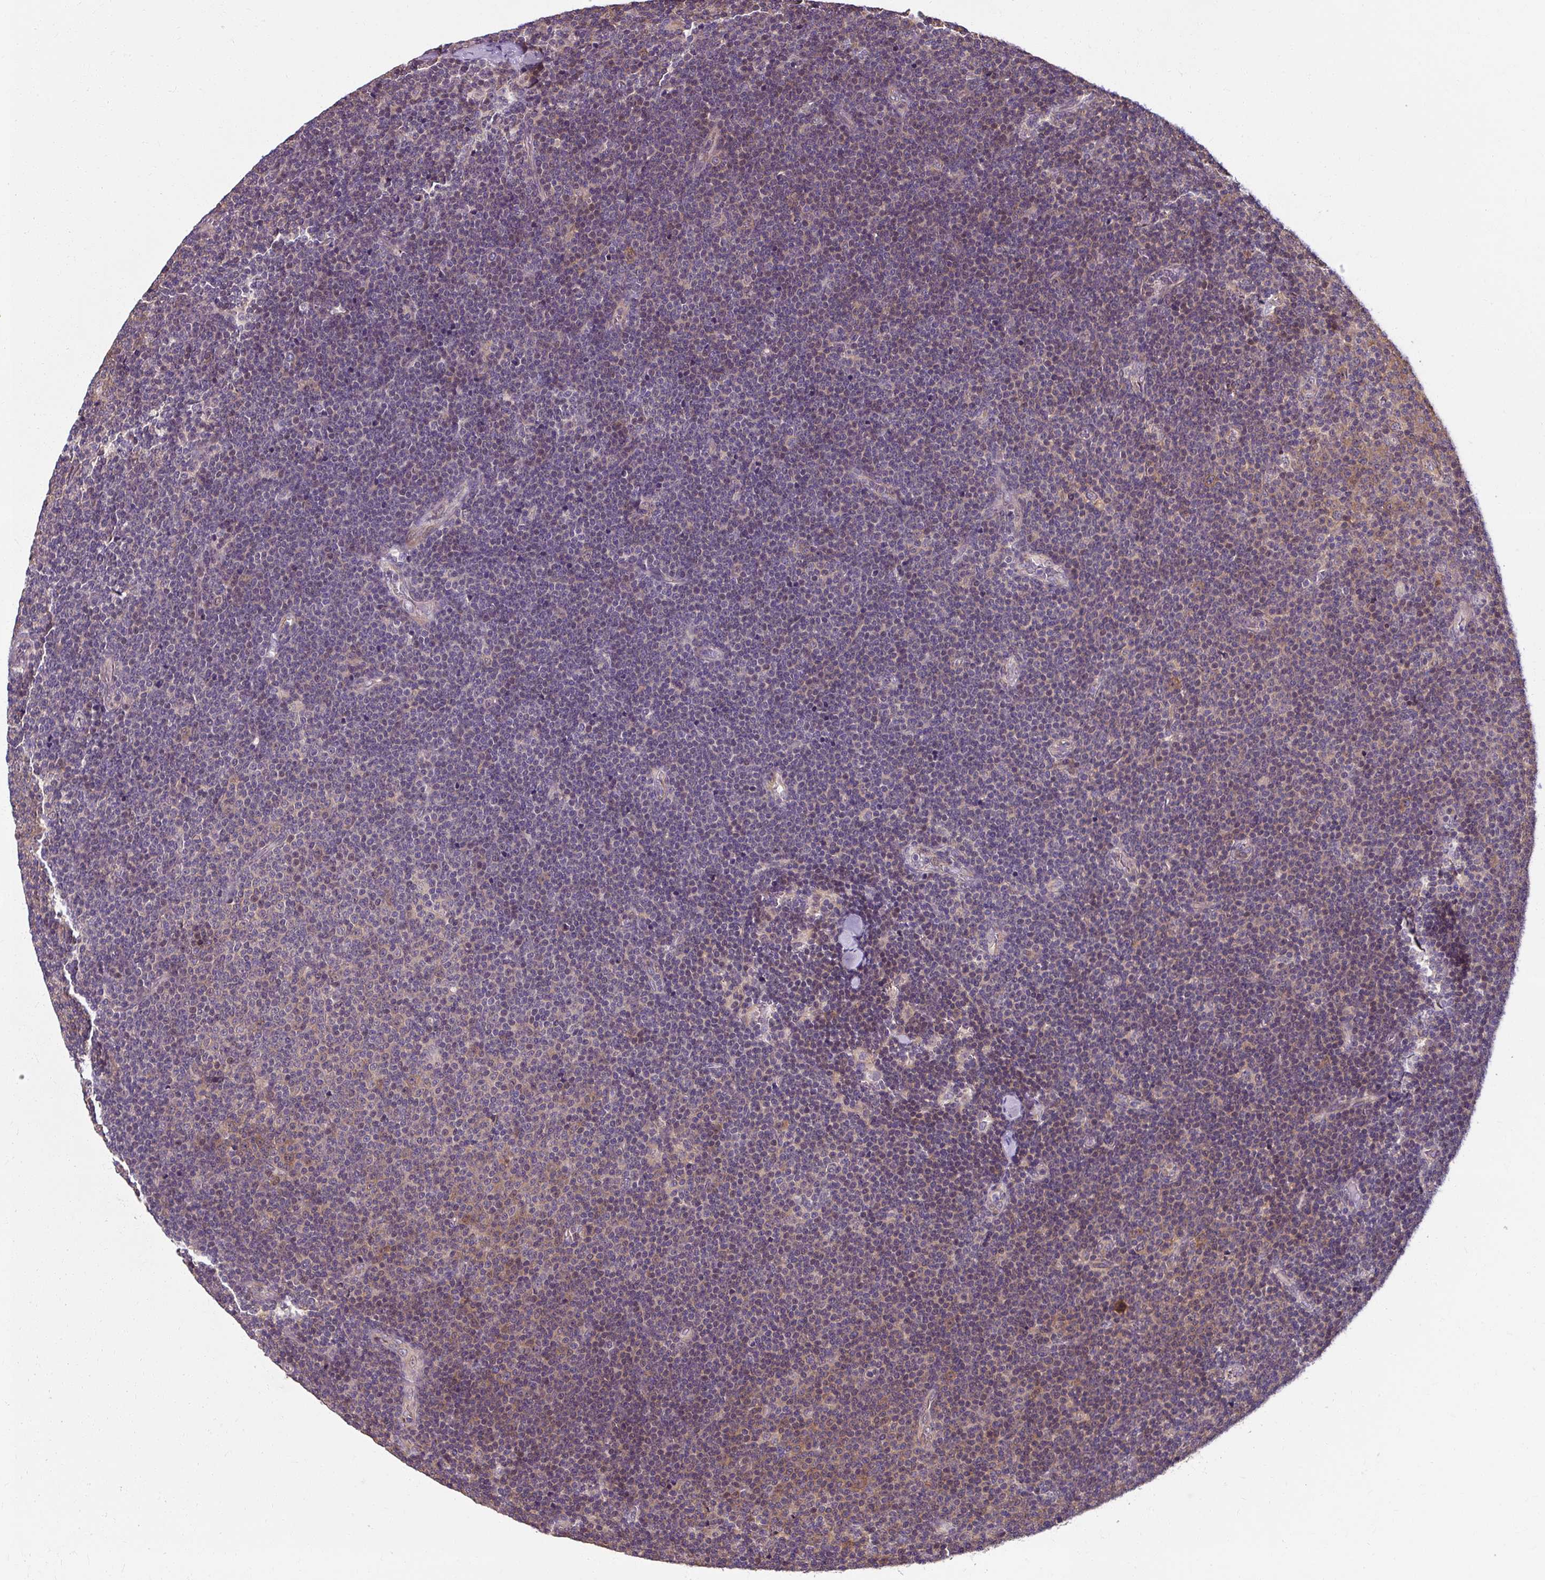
{"staining": {"intensity": "weak", "quantity": "<25%", "location": "cytoplasmic/membranous"}, "tissue": "lymphoma", "cell_type": "Tumor cells", "image_type": "cancer", "snomed": [{"axis": "morphology", "description": "Malignant lymphoma, non-Hodgkin's type, Low grade"}, {"axis": "topography", "description": "Lymph node"}], "caption": "Tumor cells show no significant staining in malignant lymphoma, non-Hodgkin's type (low-grade).", "gene": "ZNF555", "patient": {"sex": "male", "age": 48}}